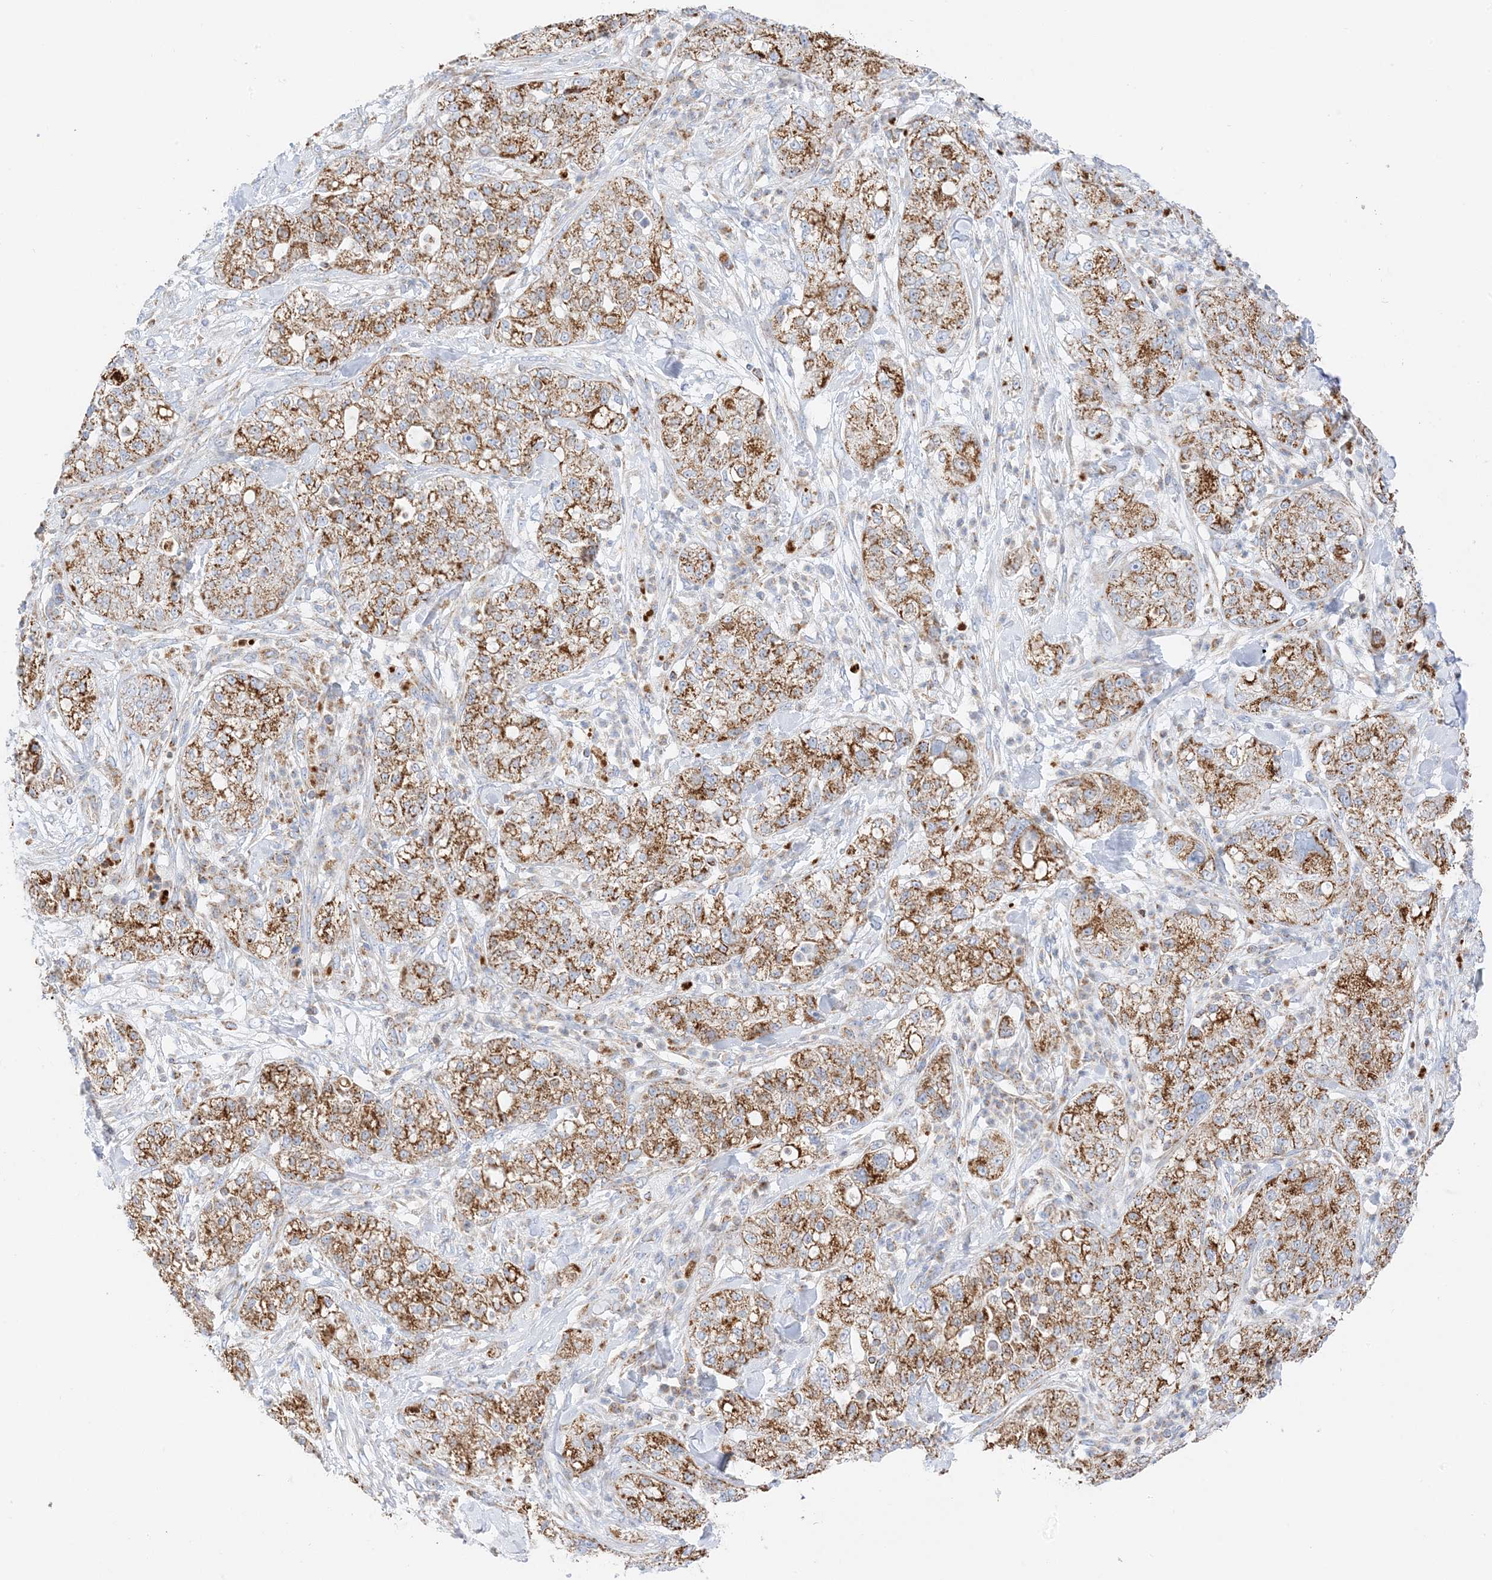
{"staining": {"intensity": "strong", "quantity": ">75%", "location": "cytoplasmic/membranous"}, "tissue": "pancreatic cancer", "cell_type": "Tumor cells", "image_type": "cancer", "snomed": [{"axis": "morphology", "description": "Adenocarcinoma, NOS"}, {"axis": "topography", "description": "Pancreas"}], "caption": "Tumor cells show high levels of strong cytoplasmic/membranous positivity in about >75% of cells in pancreatic cancer (adenocarcinoma).", "gene": "CAPN13", "patient": {"sex": "female", "age": 78}}